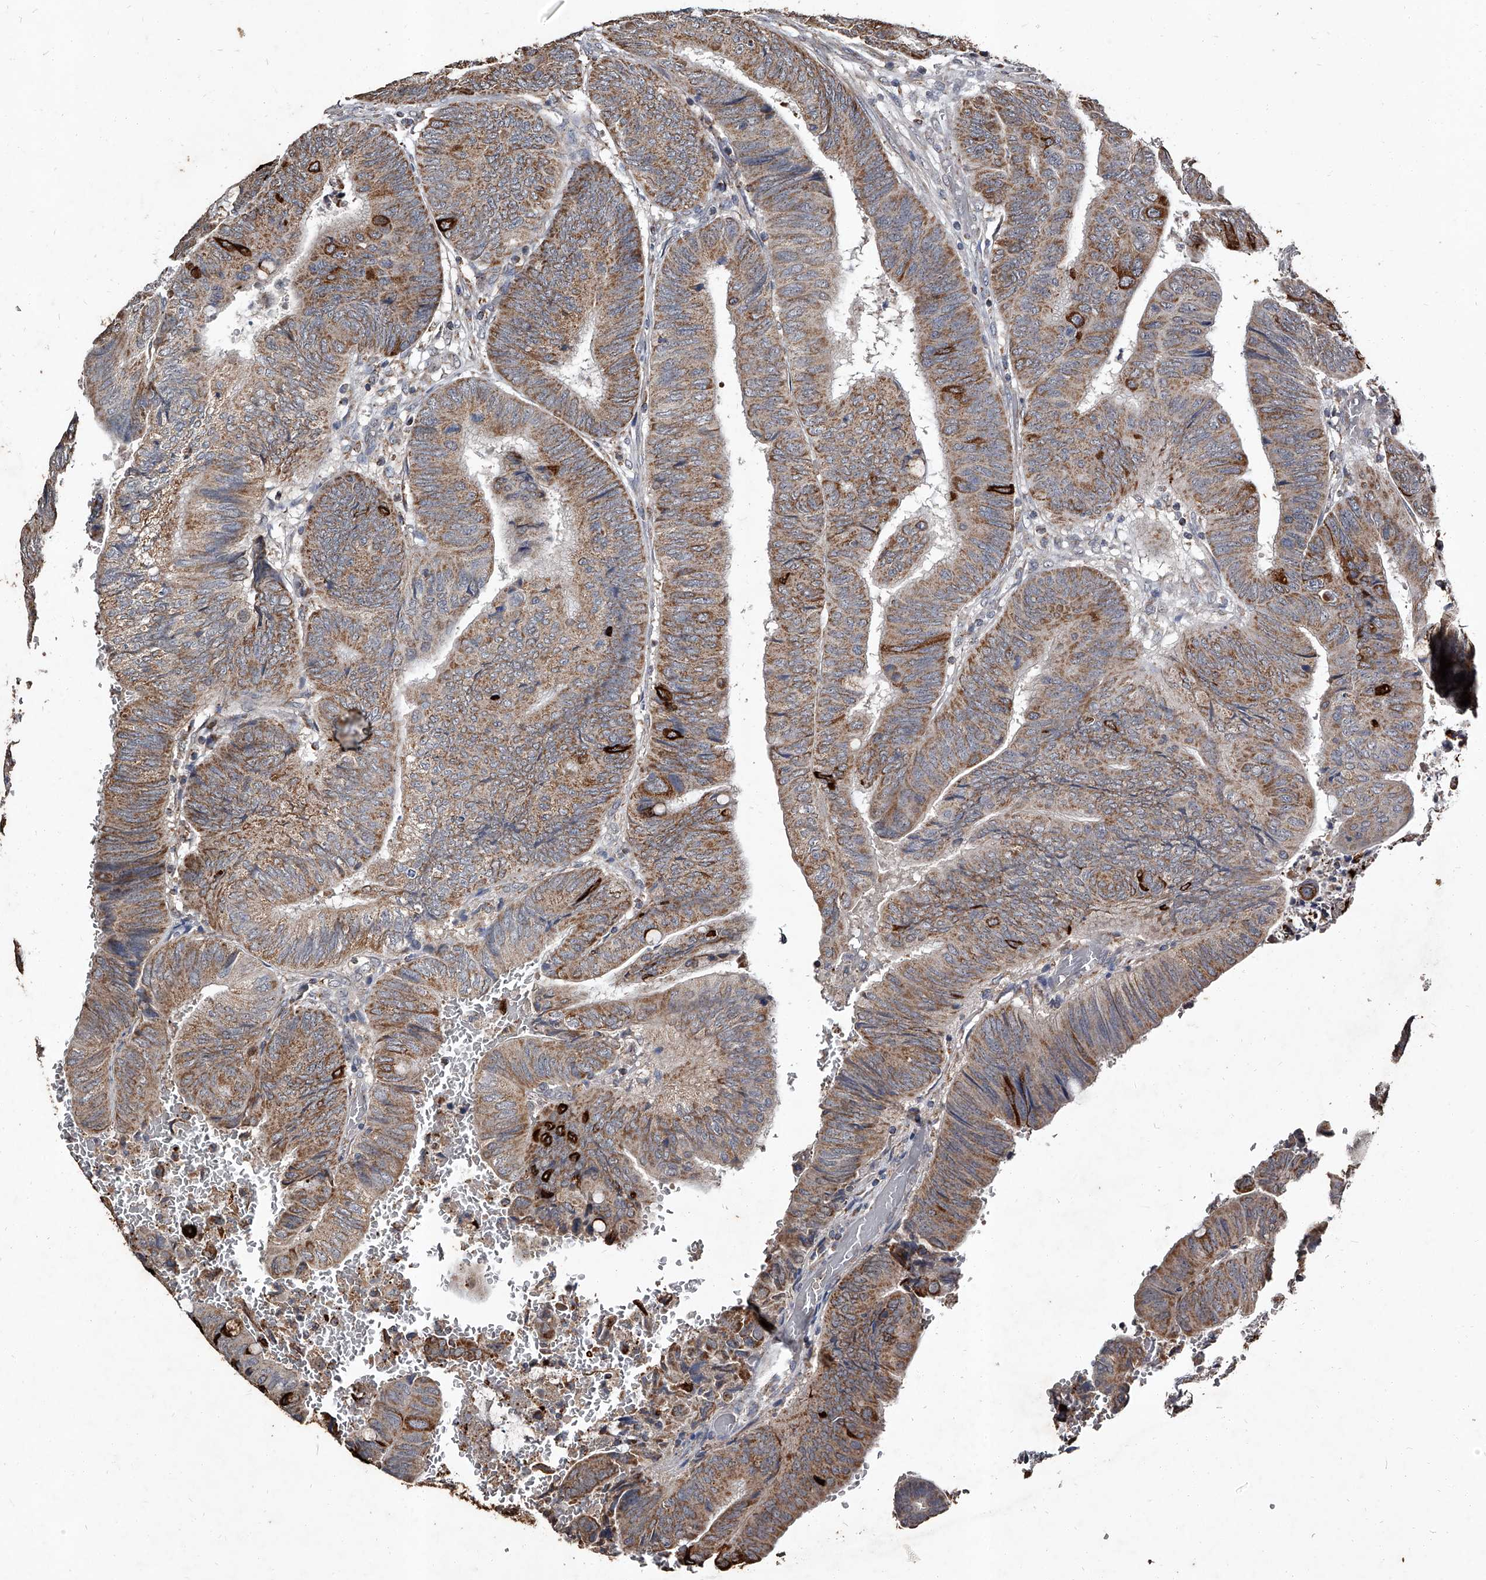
{"staining": {"intensity": "moderate", "quantity": ">75%", "location": "cytoplasmic/membranous"}, "tissue": "colorectal cancer", "cell_type": "Tumor cells", "image_type": "cancer", "snomed": [{"axis": "morphology", "description": "Normal tissue, NOS"}, {"axis": "morphology", "description": "Adenocarcinoma, NOS"}, {"axis": "topography", "description": "Rectum"}, {"axis": "topography", "description": "Peripheral nerve tissue"}], "caption": "Immunohistochemical staining of colorectal adenocarcinoma shows medium levels of moderate cytoplasmic/membranous protein expression in approximately >75% of tumor cells.", "gene": "GPR183", "patient": {"sex": "male", "age": 92}}